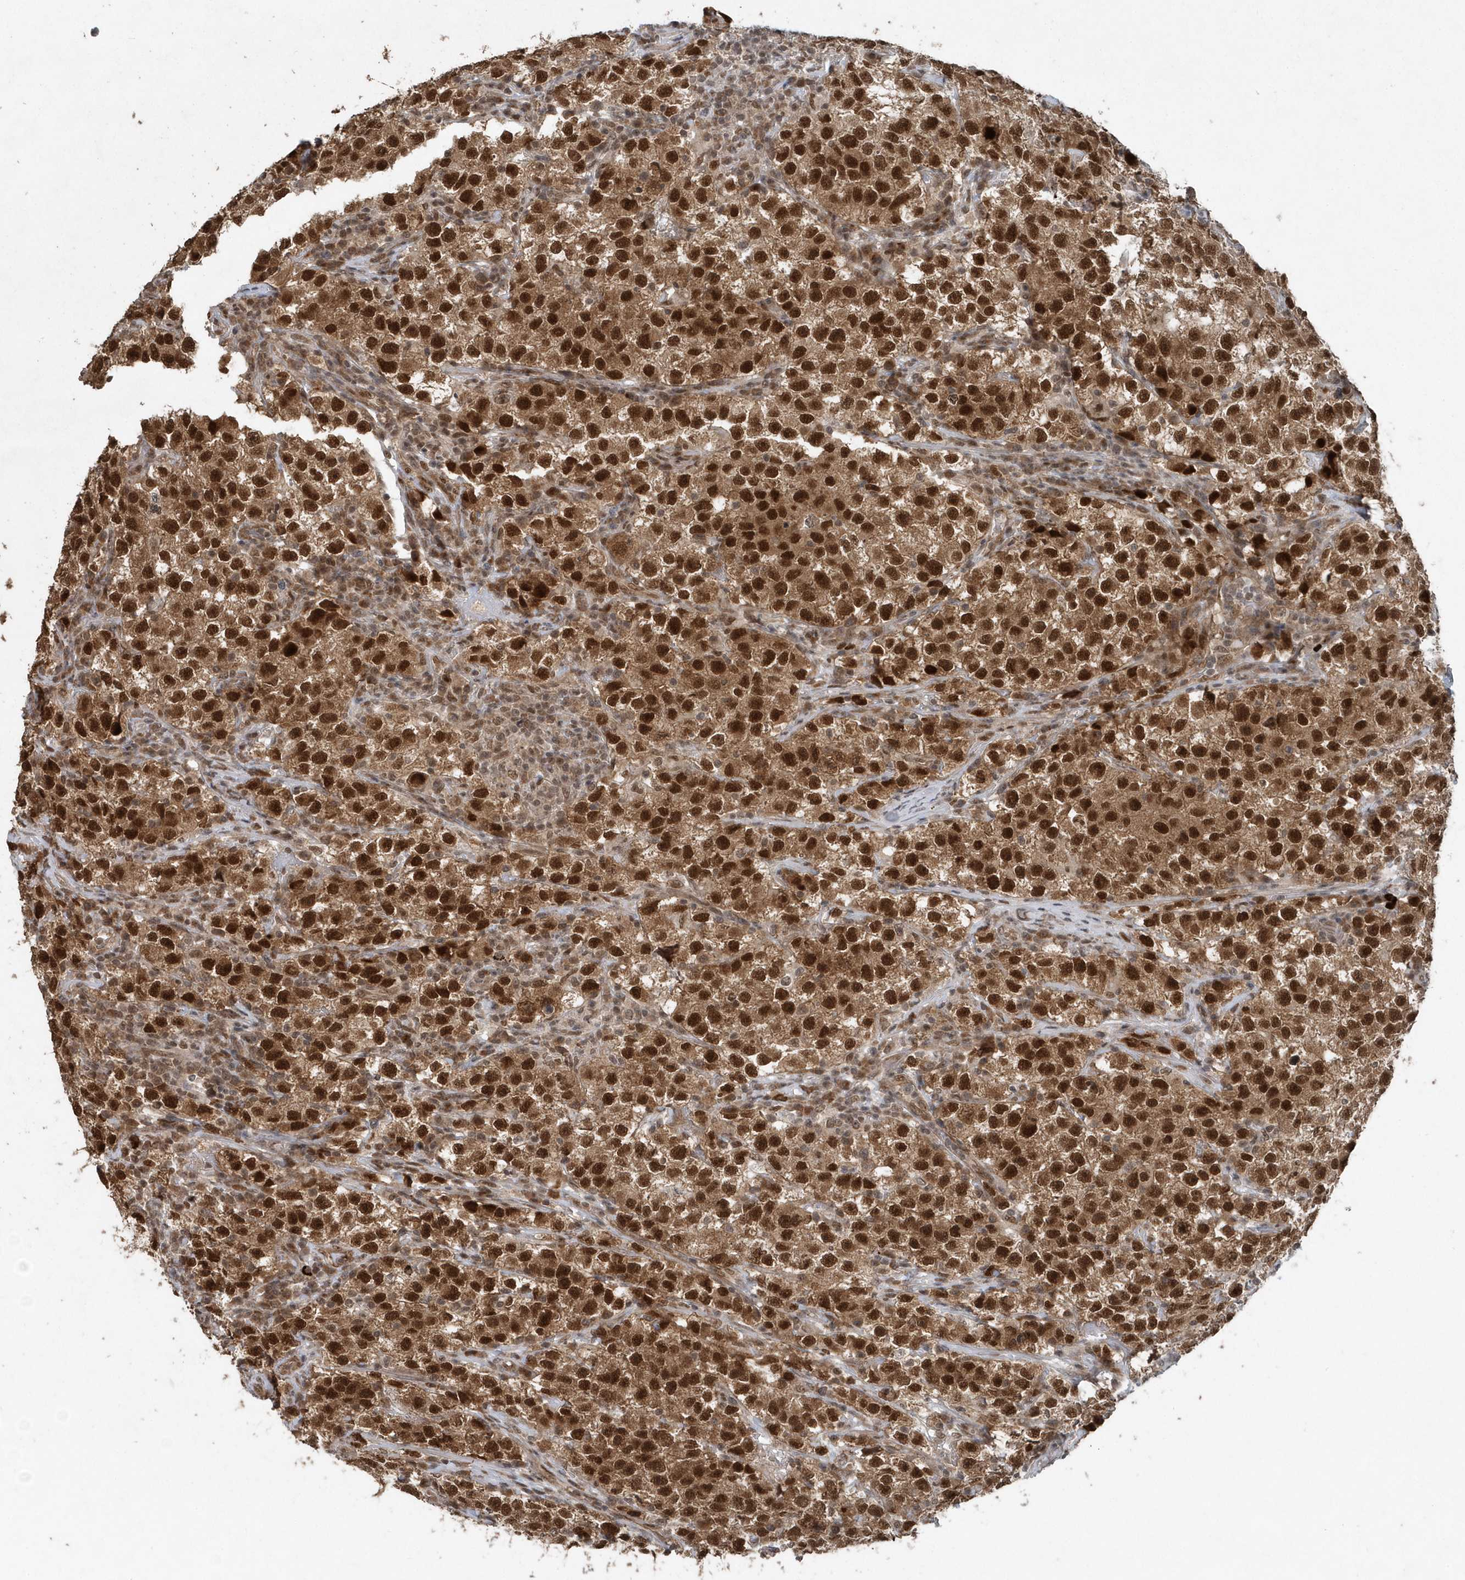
{"staining": {"intensity": "strong", "quantity": ">75%", "location": "cytoplasmic/membranous,nuclear"}, "tissue": "testis cancer", "cell_type": "Tumor cells", "image_type": "cancer", "snomed": [{"axis": "morphology", "description": "Seminoma, NOS"}, {"axis": "topography", "description": "Testis"}], "caption": "Immunohistochemistry (DAB) staining of seminoma (testis) exhibits strong cytoplasmic/membranous and nuclear protein expression in approximately >75% of tumor cells. Nuclei are stained in blue.", "gene": "QTRT2", "patient": {"sex": "male", "age": 22}}